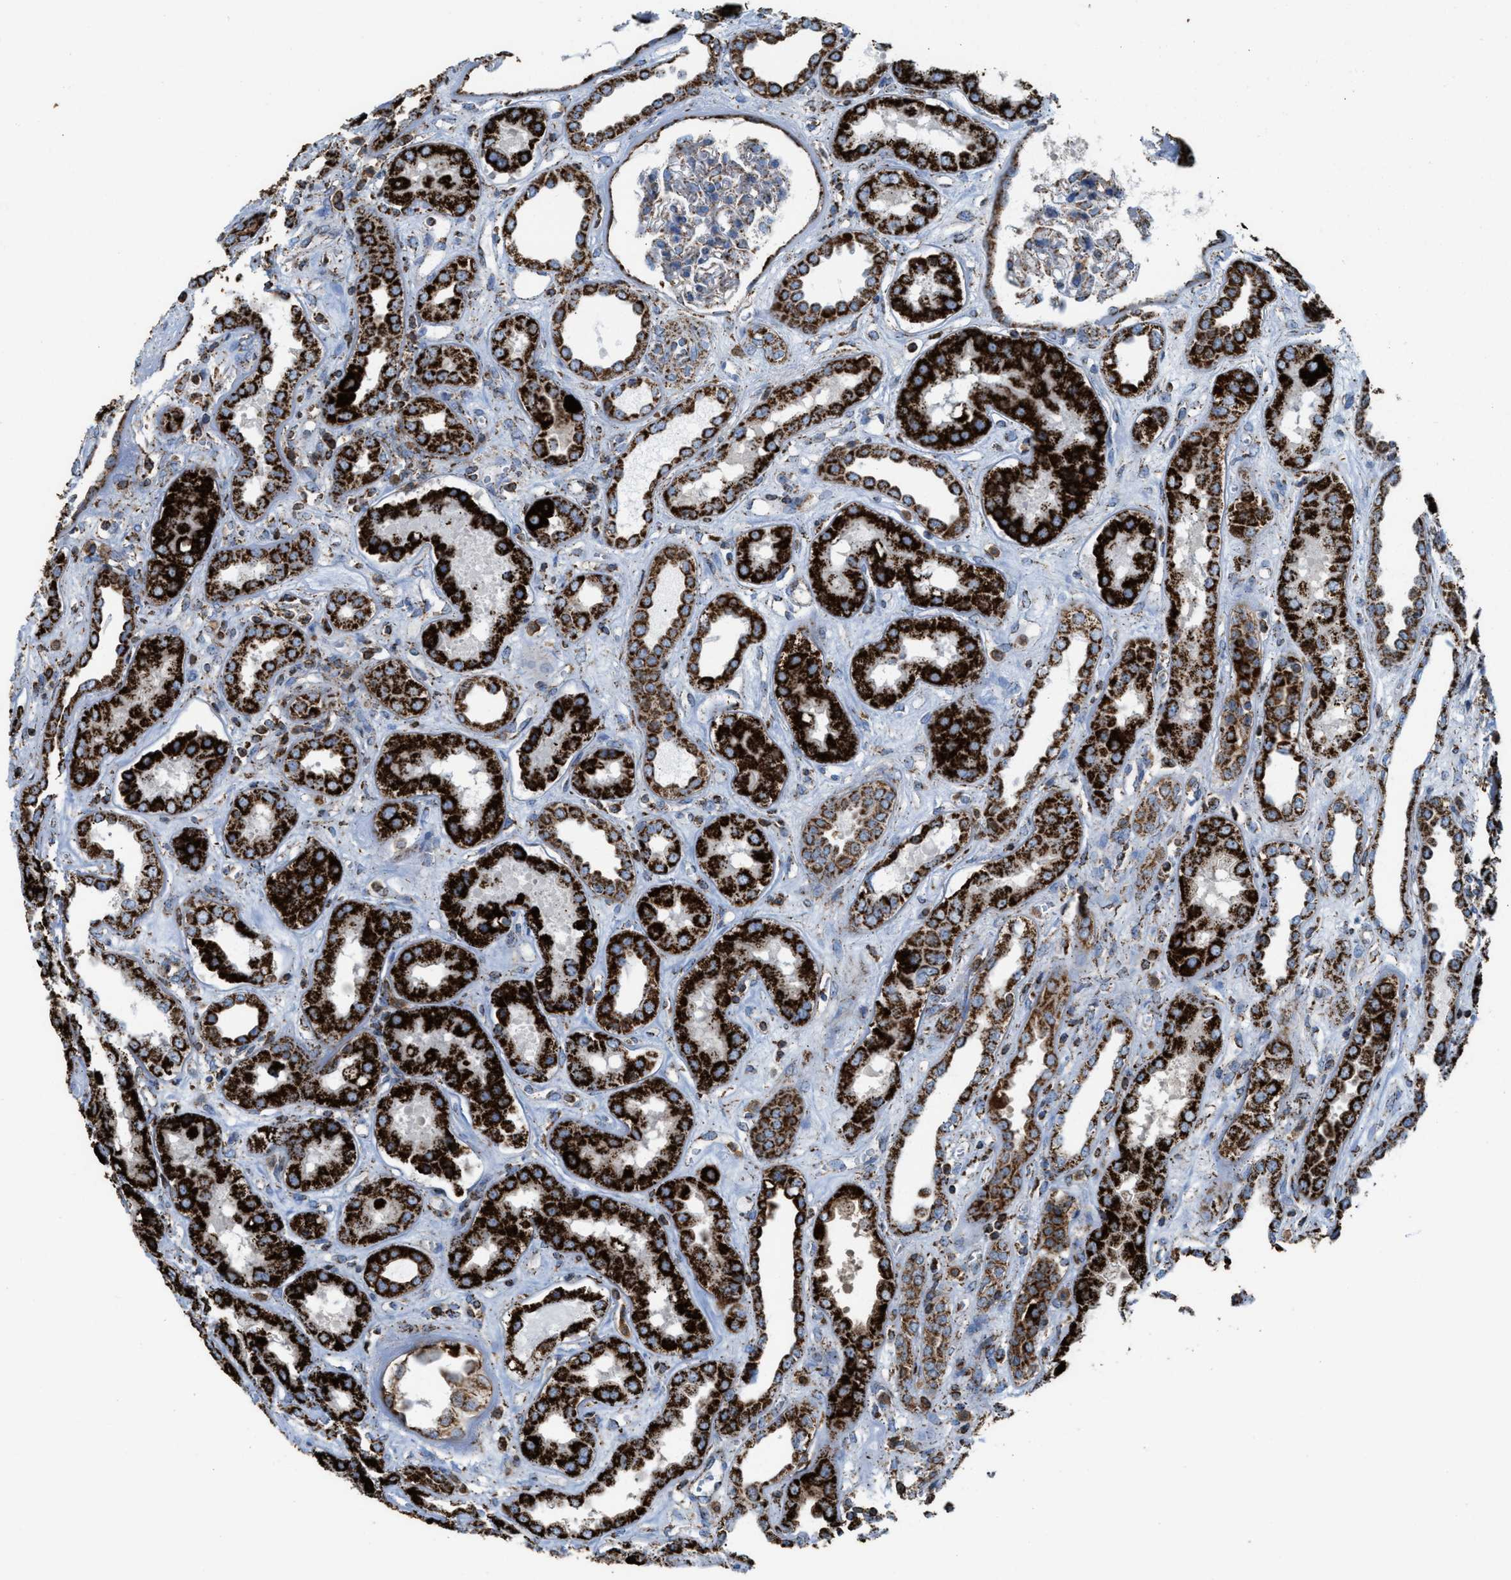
{"staining": {"intensity": "moderate", "quantity": "25%-75%", "location": "cytoplasmic/membranous"}, "tissue": "kidney", "cell_type": "Cells in glomeruli", "image_type": "normal", "snomed": [{"axis": "morphology", "description": "Normal tissue, NOS"}, {"axis": "topography", "description": "Kidney"}], "caption": "Kidney stained for a protein displays moderate cytoplasmic/membranous positivity in cells in glomeruli.", "gene": "ECHS1", "patient": {"sex": "male", "age": 59}}